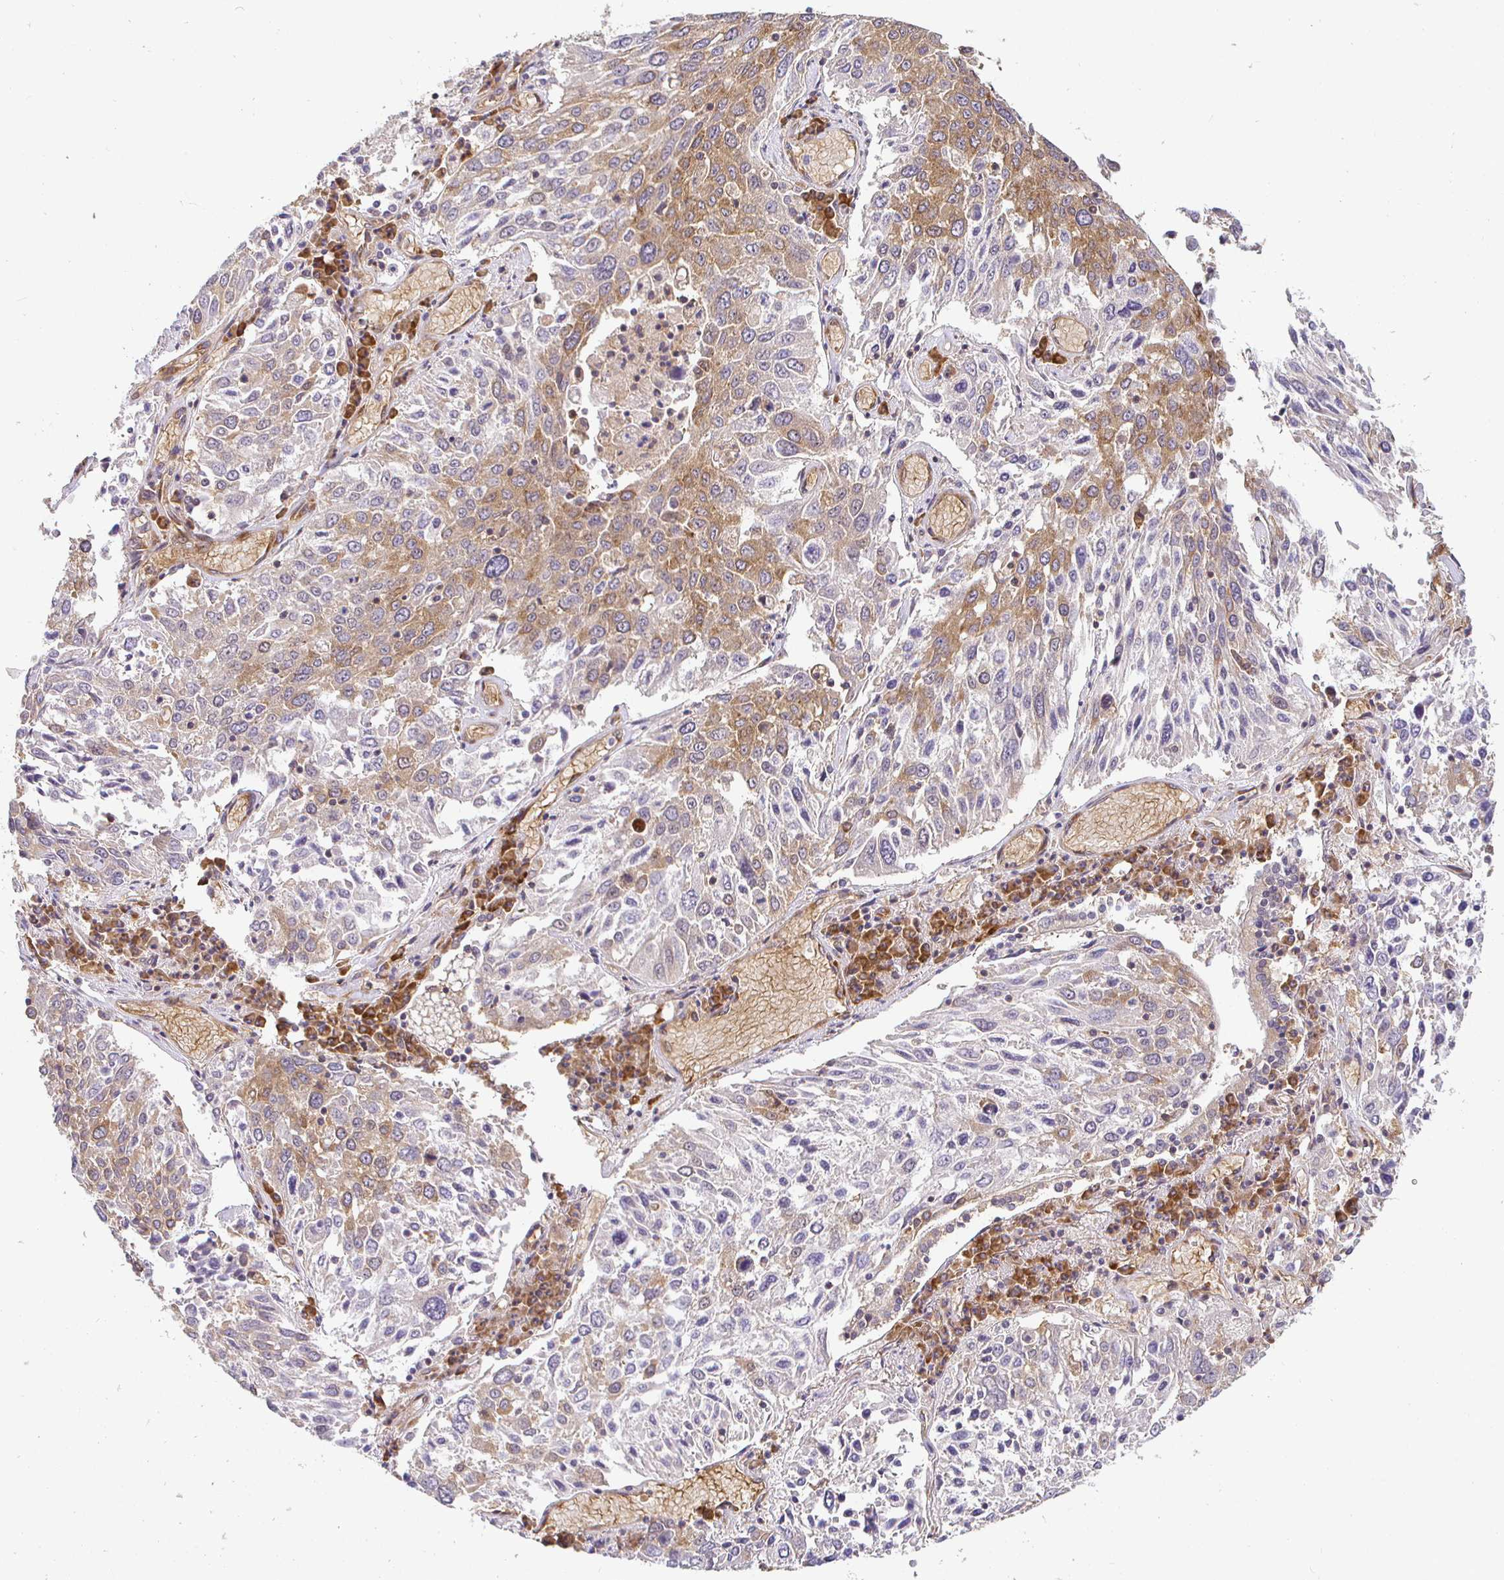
{"staining": {"intensity": "moderate", "quantity": "<25%", "location": "cytoplasmic/membranous"}, "tissue": "lung cancer", "cell_type": "Tumor cells", "image_type": "cancer", "snomed": [{"axis": "morphology", "description": "Squamous cell carcinoma, NOS"}, {"axis": "topography", "description": "Lung"}], "caption": "Protein positivity by IHC displays moderate cytoplasmic/membranous expression in approximately <25% of tumor cells in lung cancer (squamous cell carcinoma).", "gene": "IRAK1", "patient": {"sex": "male", "age": 65}}